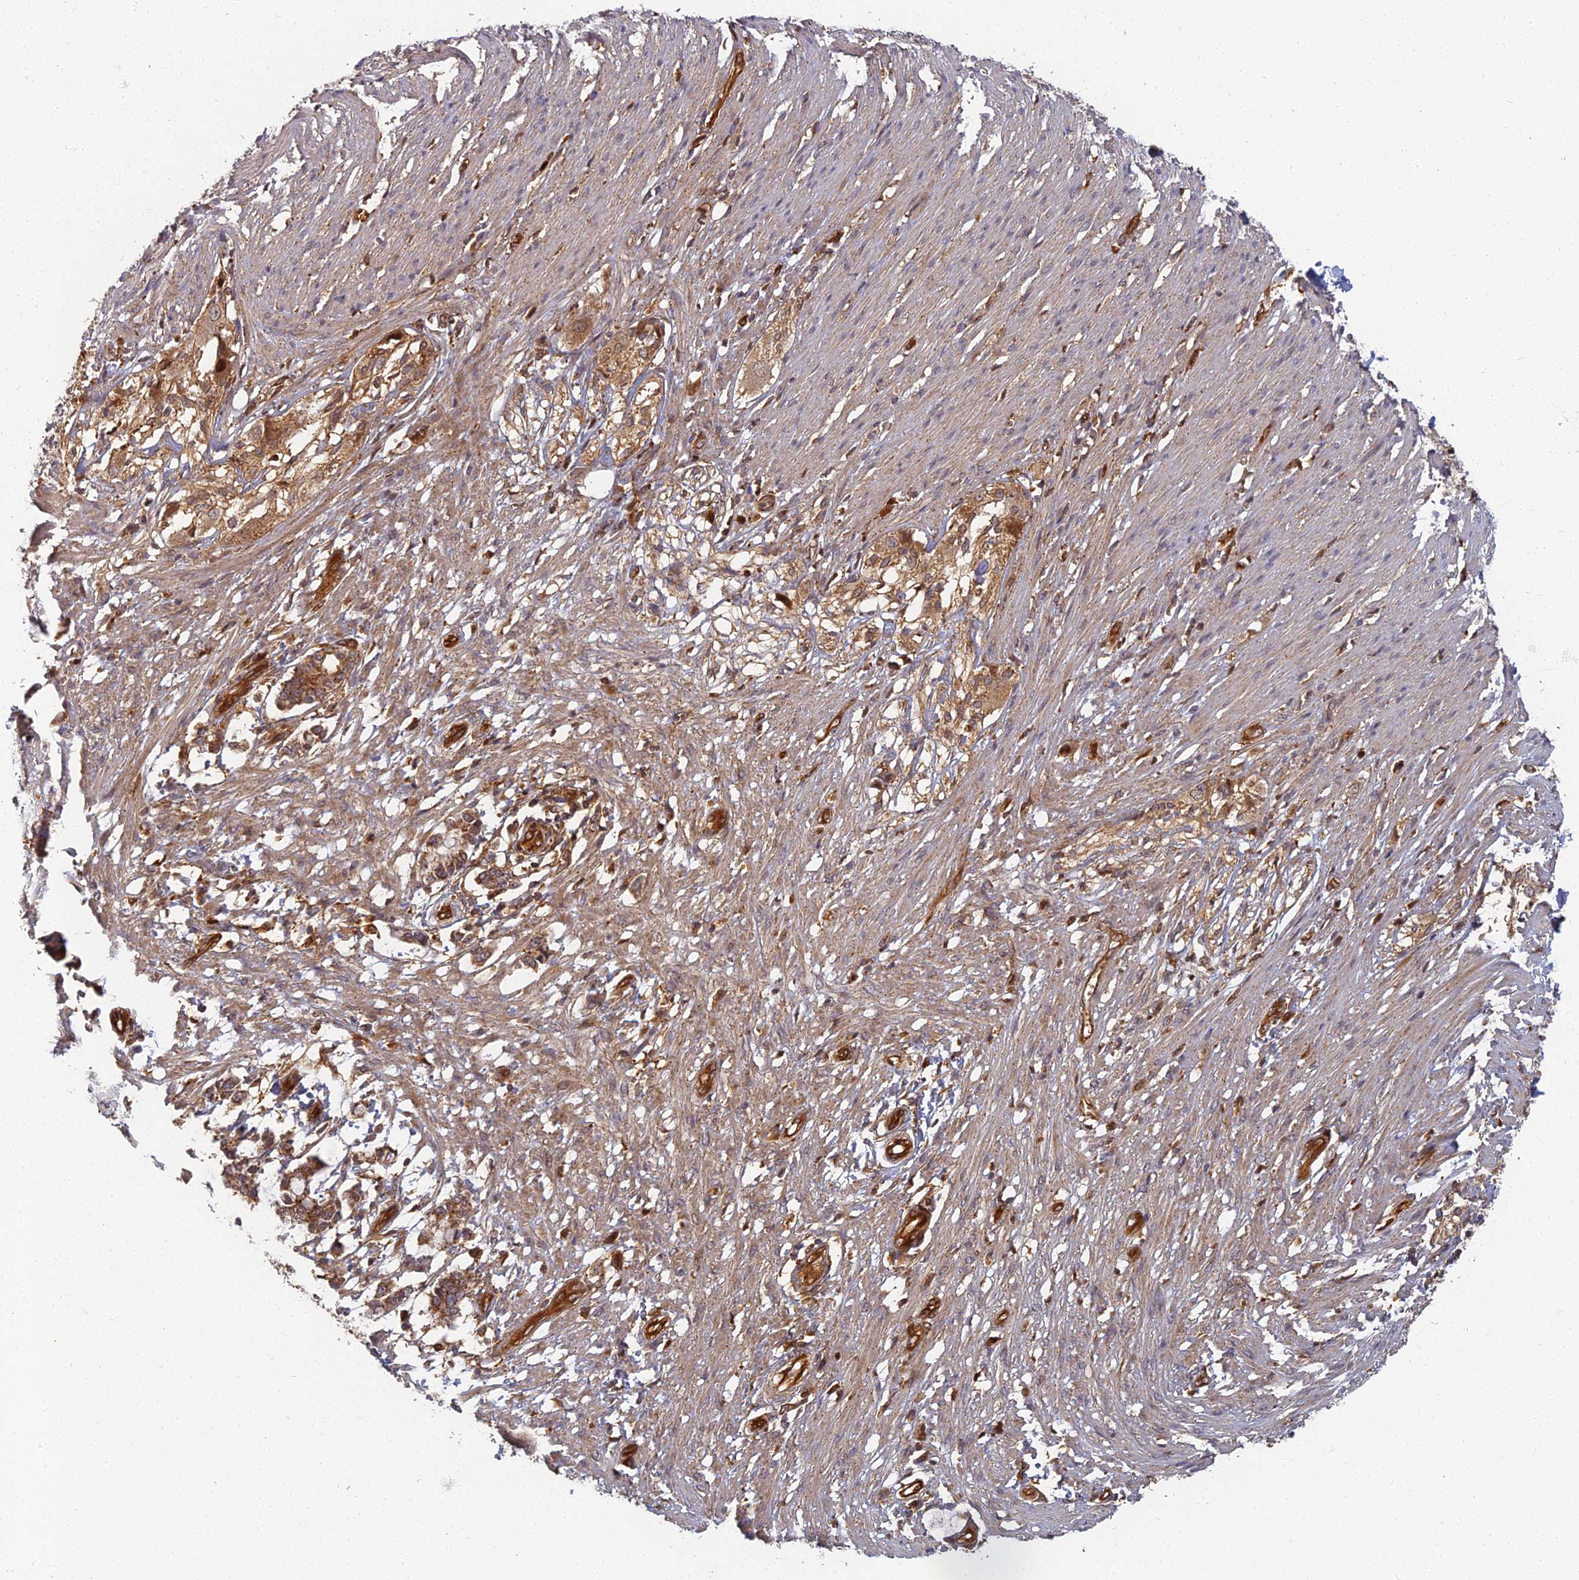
{"staining": {"intensity": "moderate", "quantity": ">75%", "location": "cytoplasmic/membranous"}, "tissue": "smooth muscle", "cell_type": "Smooth muscle cells", "image_type": "normal", "snomed": [{"axis": "morphology", "description": "Normal tissue, NOS"}, {"axis": "morphology", "description": "Adenocarcinoma, NOS"}, {"axis": "topography", "description": "Colon"}, {"axis": "topography", "description": "Peripheral nerve tissue"}], "caption": "Protein analysis of unremarkable smooth muscle demonstrates moderate cytoplasmic/membranous staining in approximately >75% of smooth muscle cells.", "gene": "INO80D", "patient": {"sex": "male", "age": 14}}